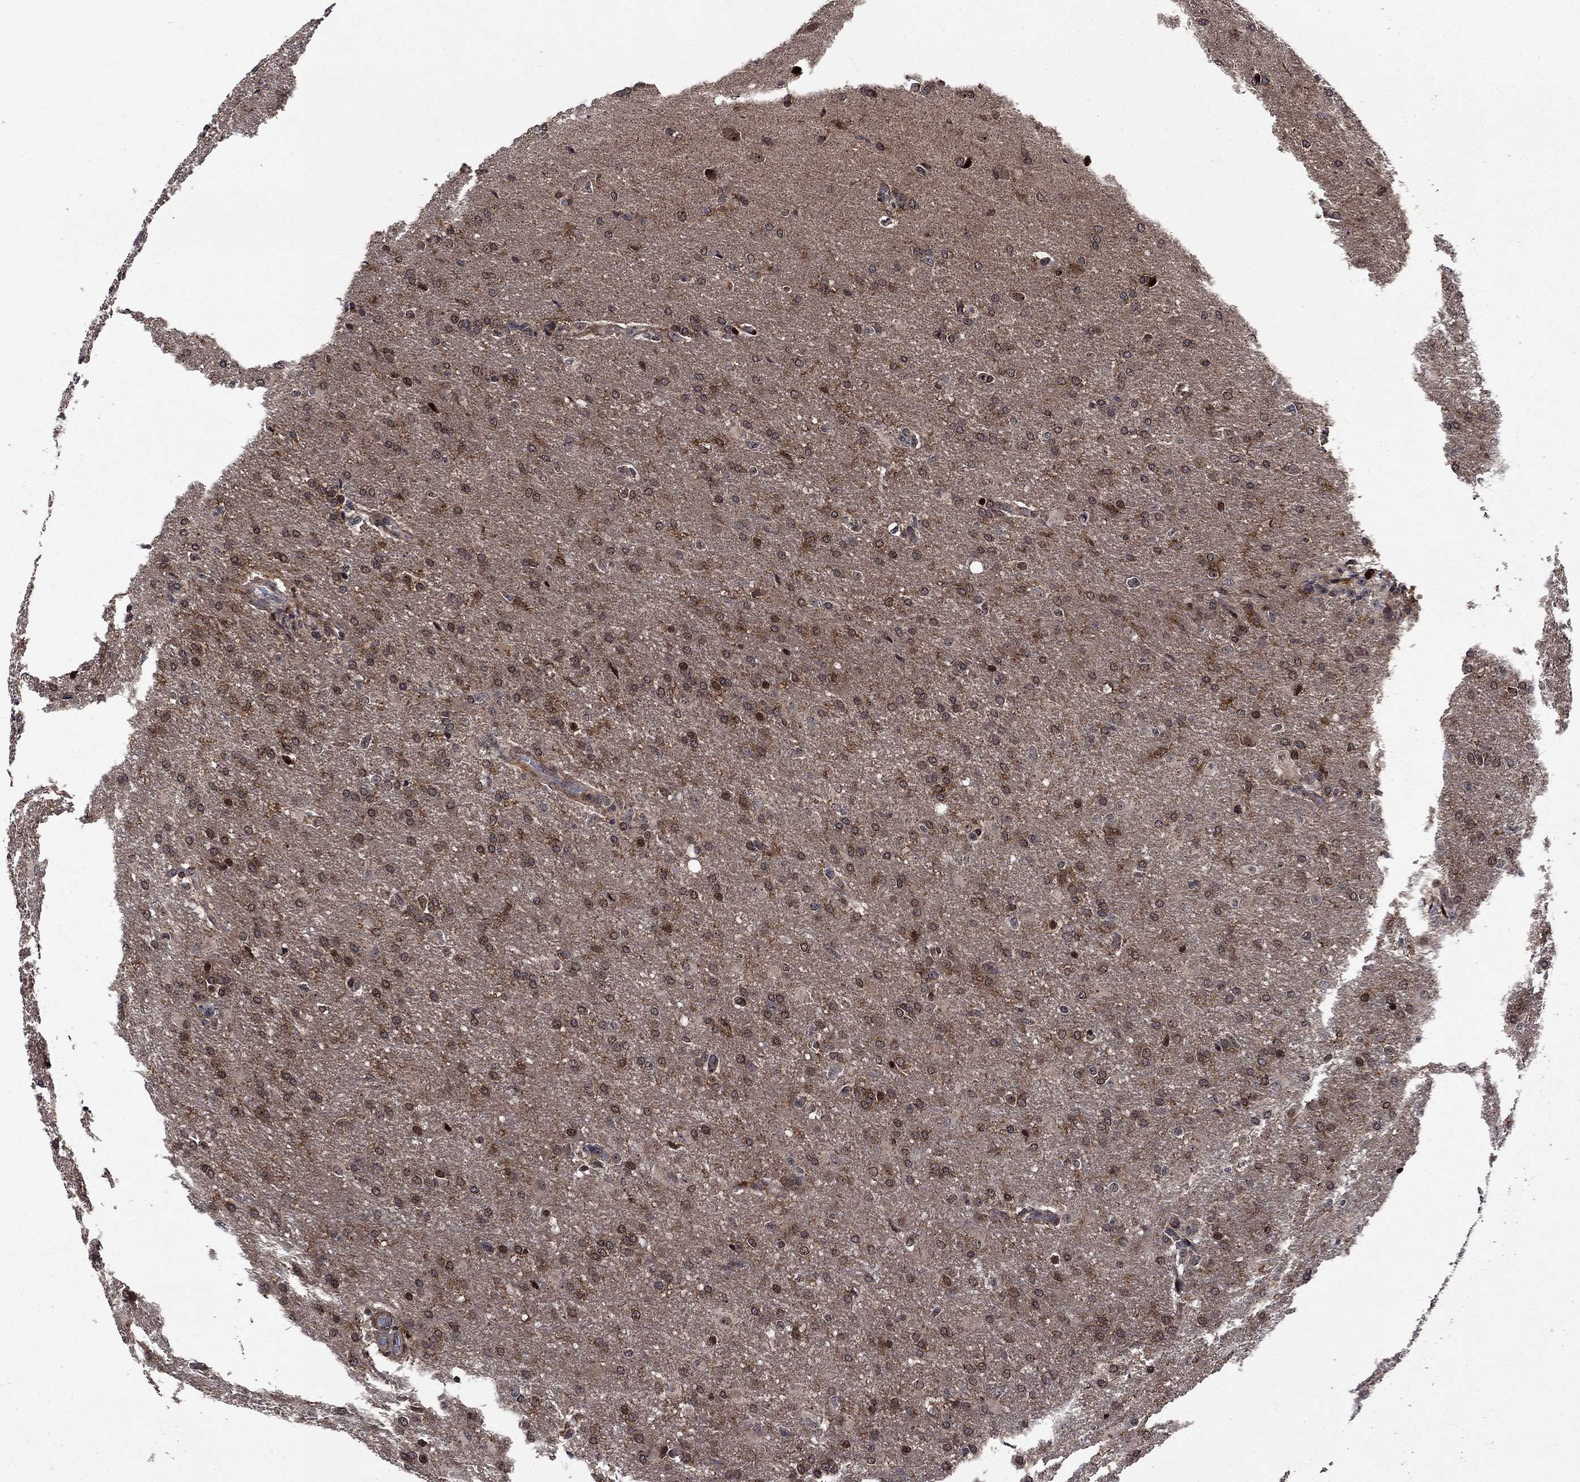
{"staining": {"intensity": "moderate", "quantity": ">75%", "location": "cytoplasmic/membranous,nuclear"}, "tissue": "glioma", "cell_type": "Tumor cells", "image_type": "cancer", "snomed": [{"axis": "morphology", "description": "Glioma, malignant, High grade"}, {"axis": "topography", "description": "Brain"}], "caption": "IHC of glioma demonstrates medium levels of moderate cytoplasmic/membranous and nuclear staining in approximately >75% of tumor cells.", "gene": "AGTPBP1", "patient": {"sex": "male", "age": 68}}